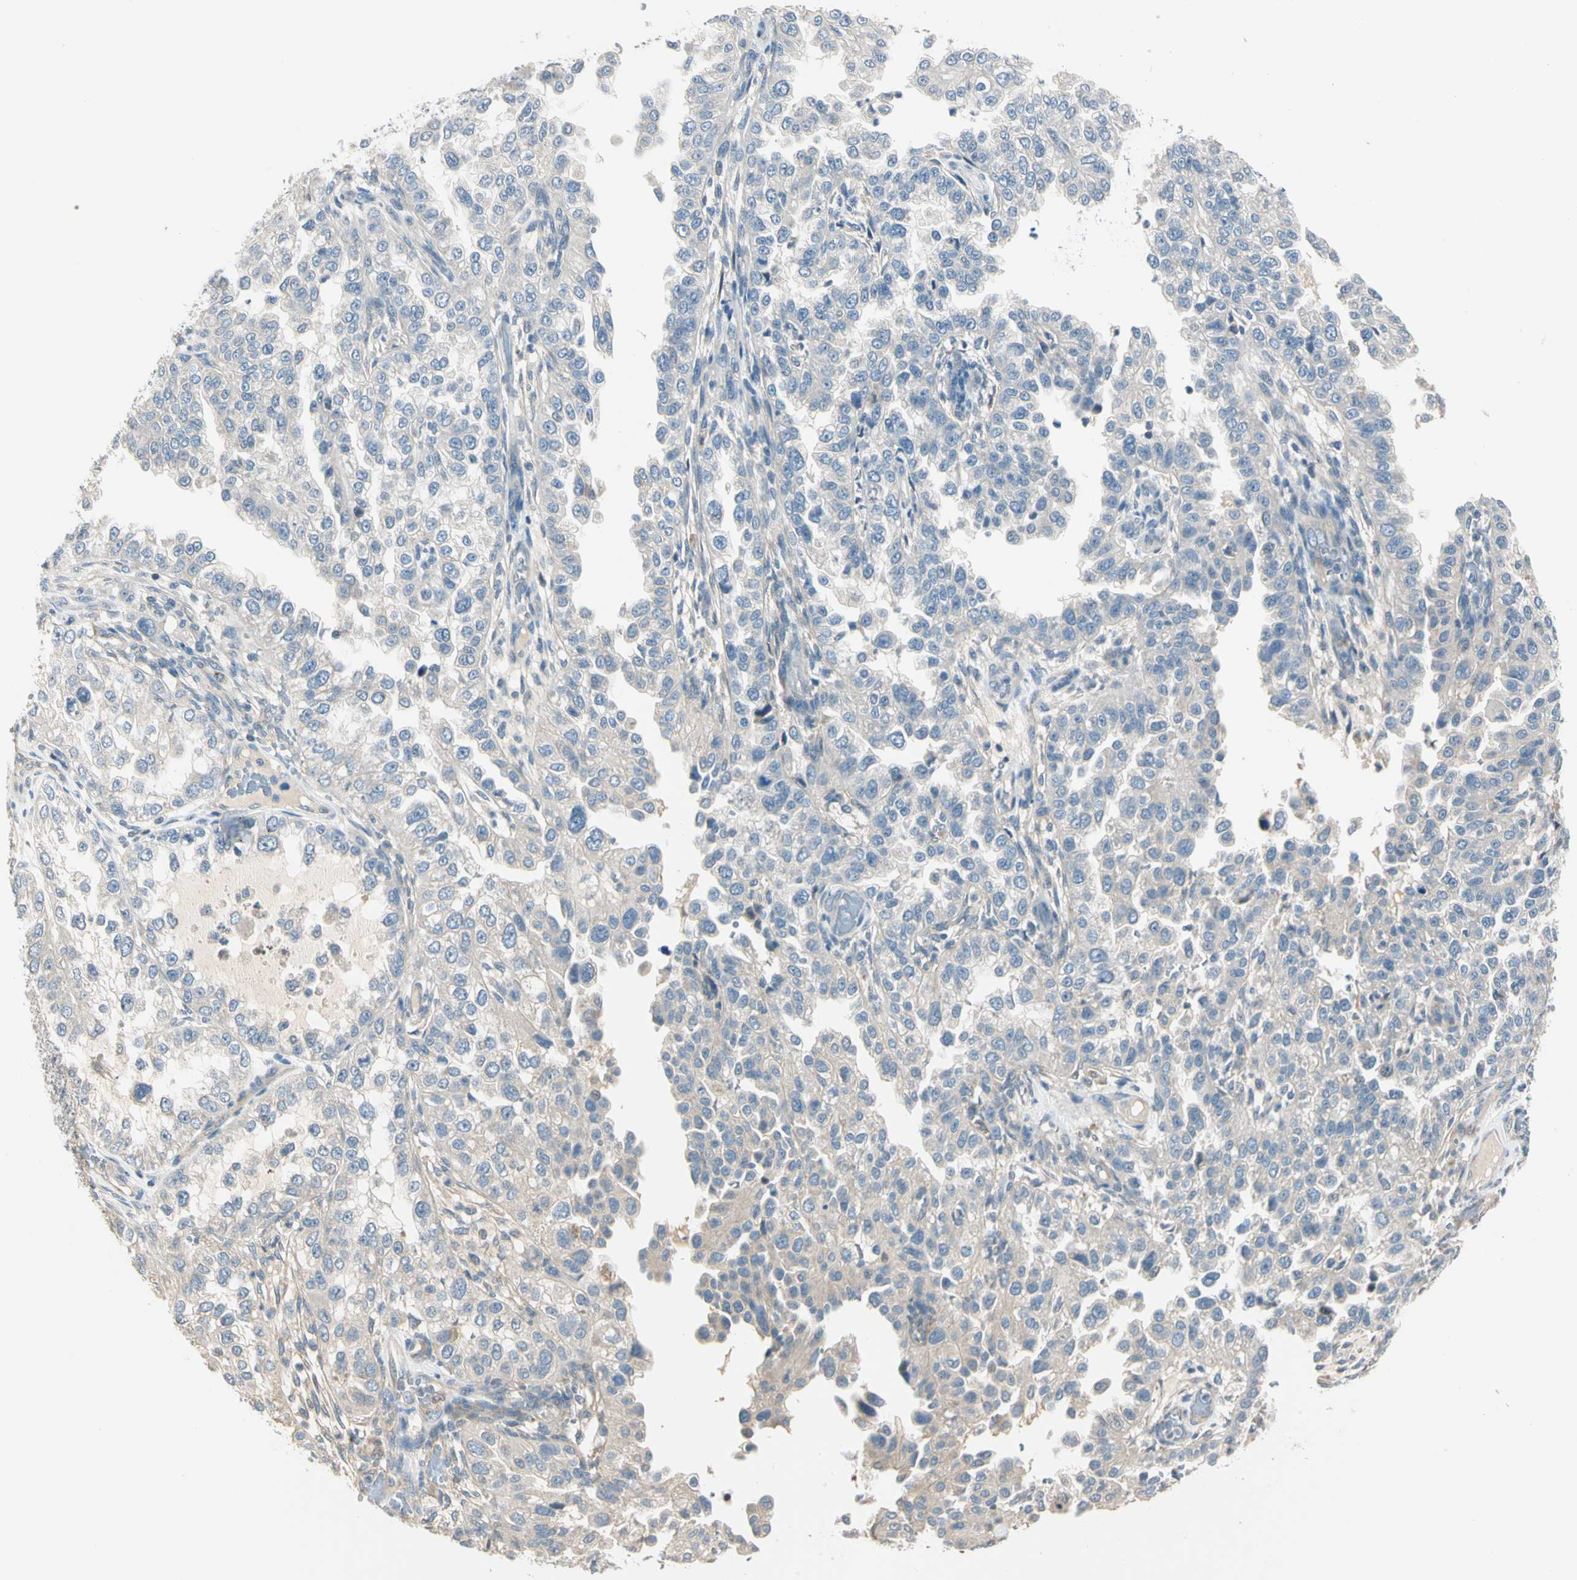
{"staining": {"intensity": "weak", "quantity": "<25%", "location": "cytoplasmic/membranous"}, "tissue": "endometrial cancer", "cell_type": "Tumor cells", "image_type": "cancer", "snomed": [{"axis": "morphology", "description": "Adenocarcinoma, NOS"}, {"axis": "topography", "description": "Endometrium"}], "caption": "Endometrial adenocarcinoma was stained to show a protein in brown. There is no significant staining in tumor cells.", "gene": "GPR153", "patient": {"sex": "female", "age": 85}}